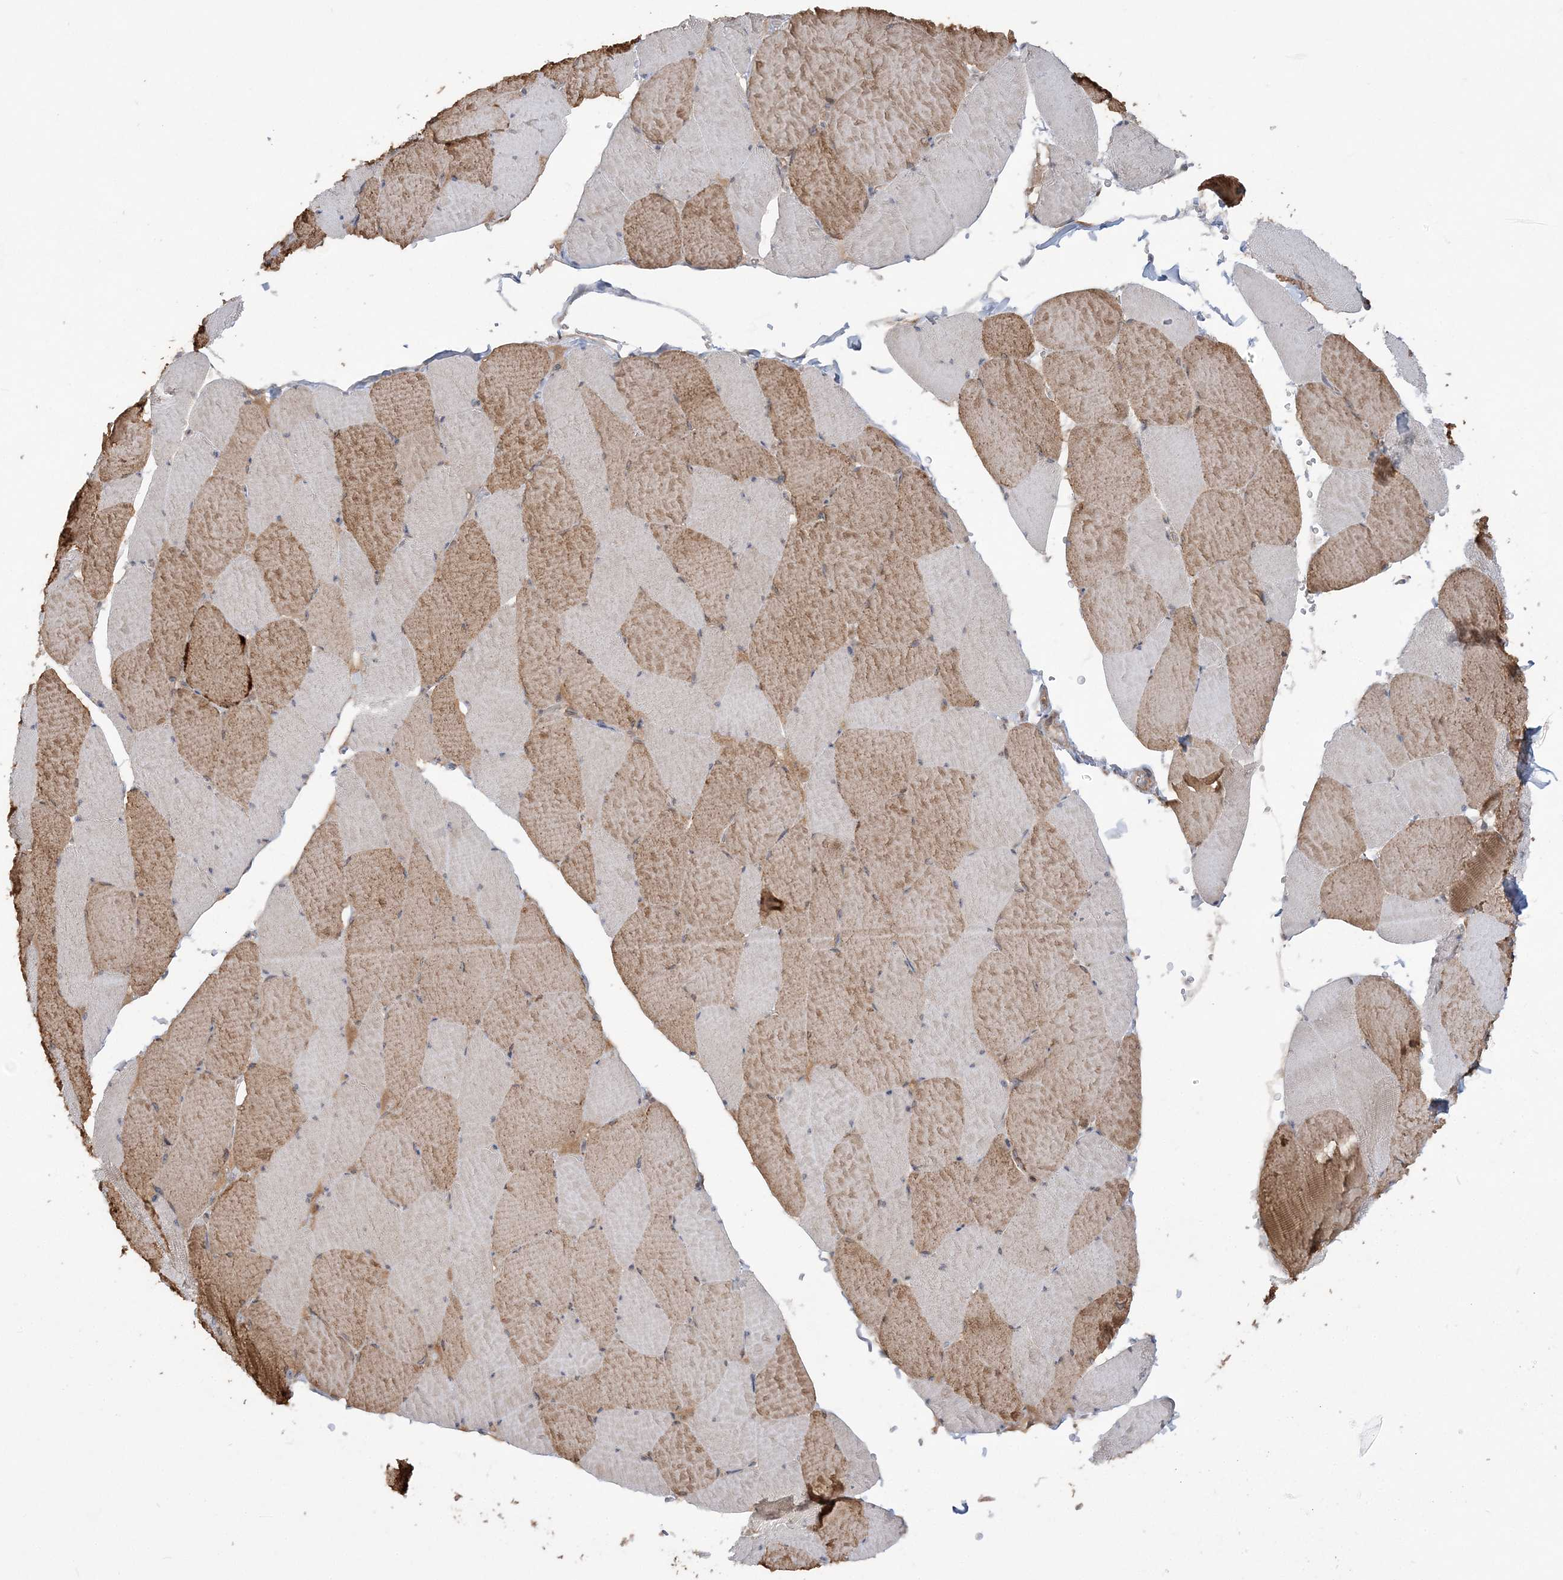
{"staining": {"intensity": "moderate", "quantity": "25%-75%", "location": "cytoplasmic/membranous"}, "tissue": "skeletal muscle", "cell_type": "Myocytes", "image_type": "normal", "snomed": [{"axis": "morphology", "description": "Normal tissue, NOS"}, {"axis": "topography", "description": "Skeletal muscle"}, {"axis": "topography", "description": "Head-Neck"}], "caption": "IHC histopathology image of benign human skeletal muscle stained for a protein (brown), which reveals medium levels of moderate cytoplasmic/membranous positivity in about 25%-75% of myocytes.", "gene": "SCLT1", "patient": {"sex": "male", "age": 66}}